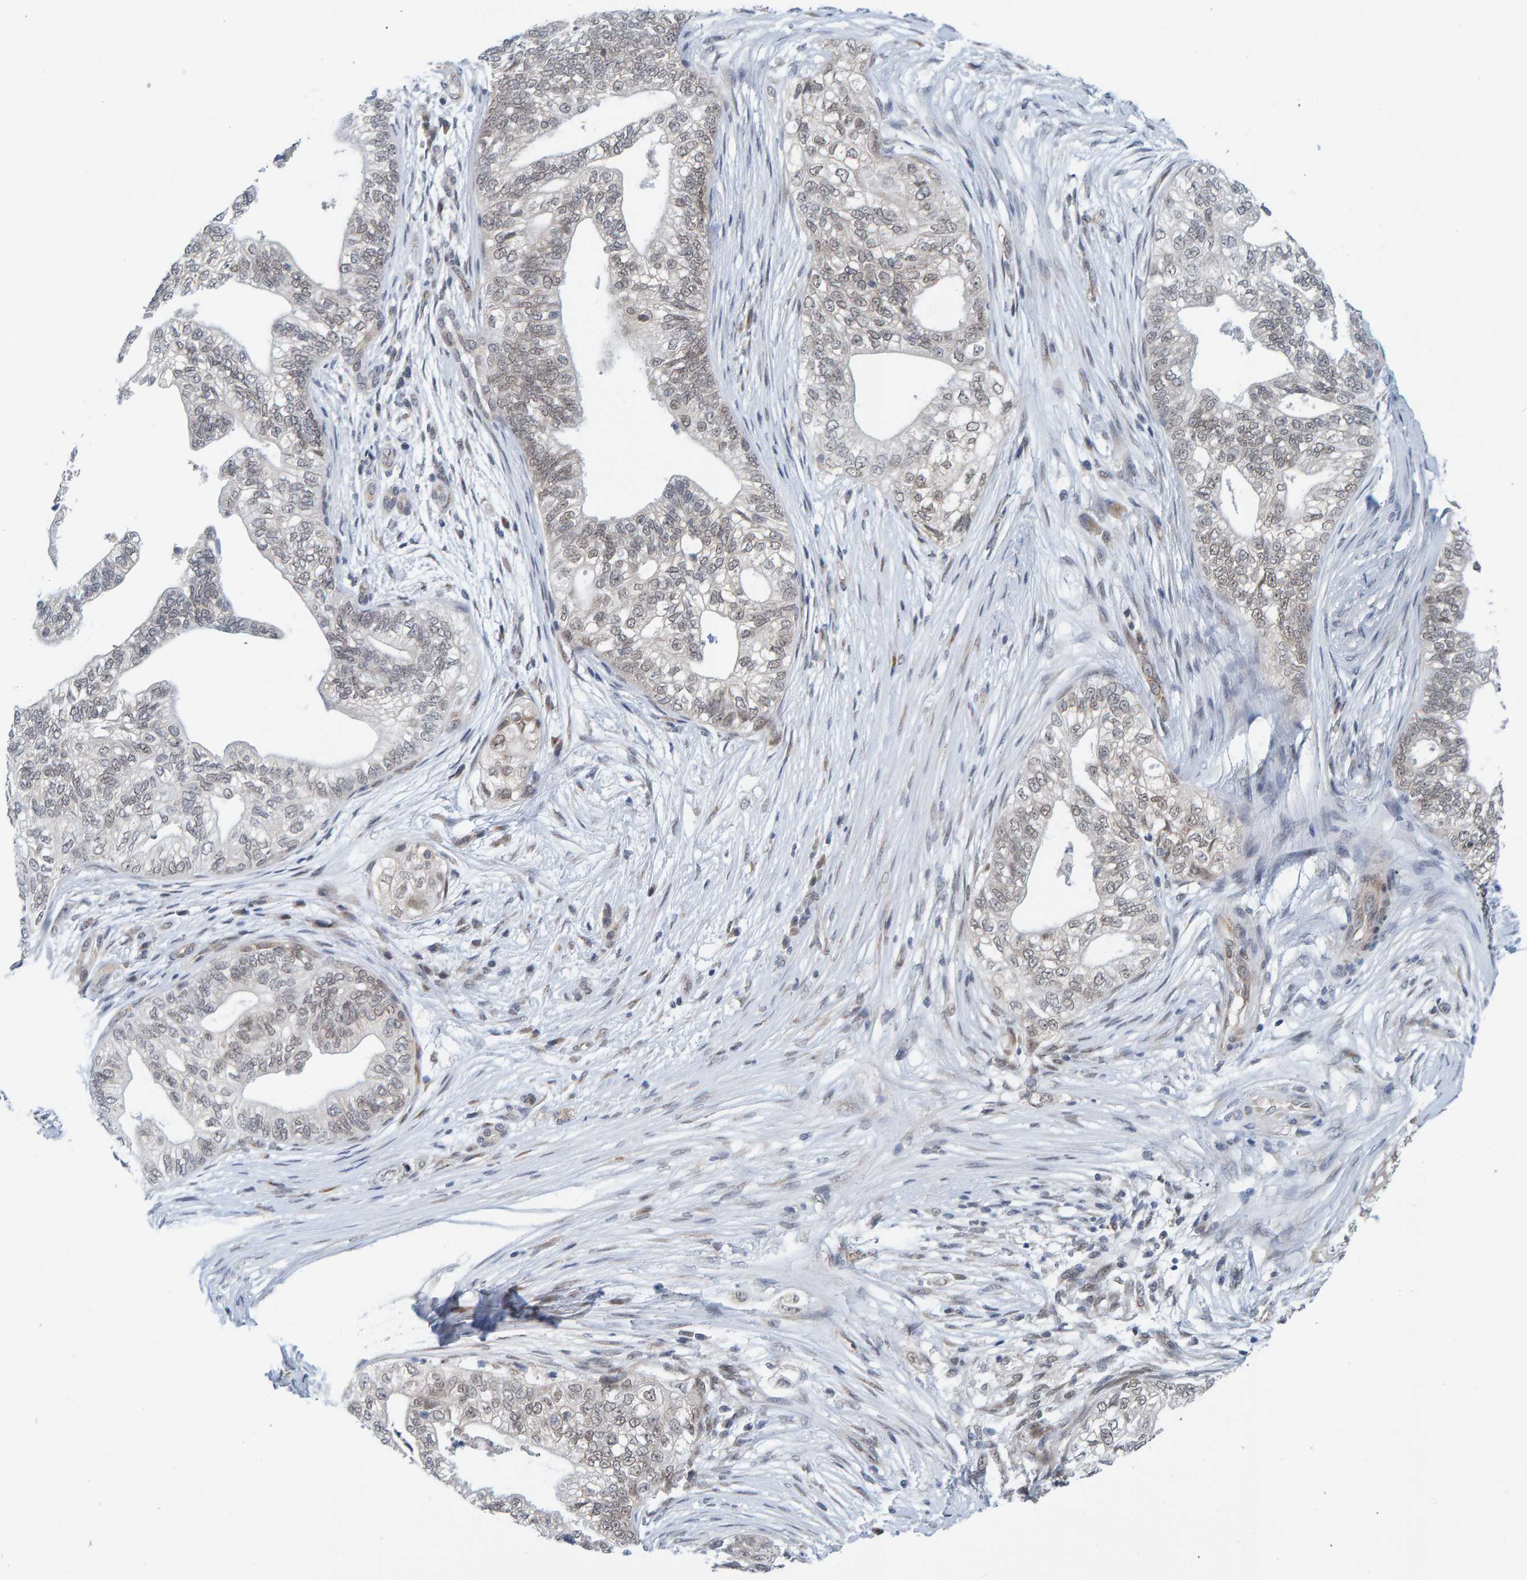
{"staining": {"intensity": "negative", "quantity": "none", "location": "none"}, "tissue": "pancreatic cancer", "cell_type": "Tumor cells", "image_type": "cancer", "snomed": [{"axis": "morphology", "description": "Adenocarcinoma, NOS"}, {"axis": "topography", "description": "Pancreas"}], "caption": "Immunohistochemical staining of human pancreatic cancer displays no significant expression in tumor cells. (DAB IHC, high magnification).", "gene": "SCRN2", "patient": {"sex": "male", "age": 72}}